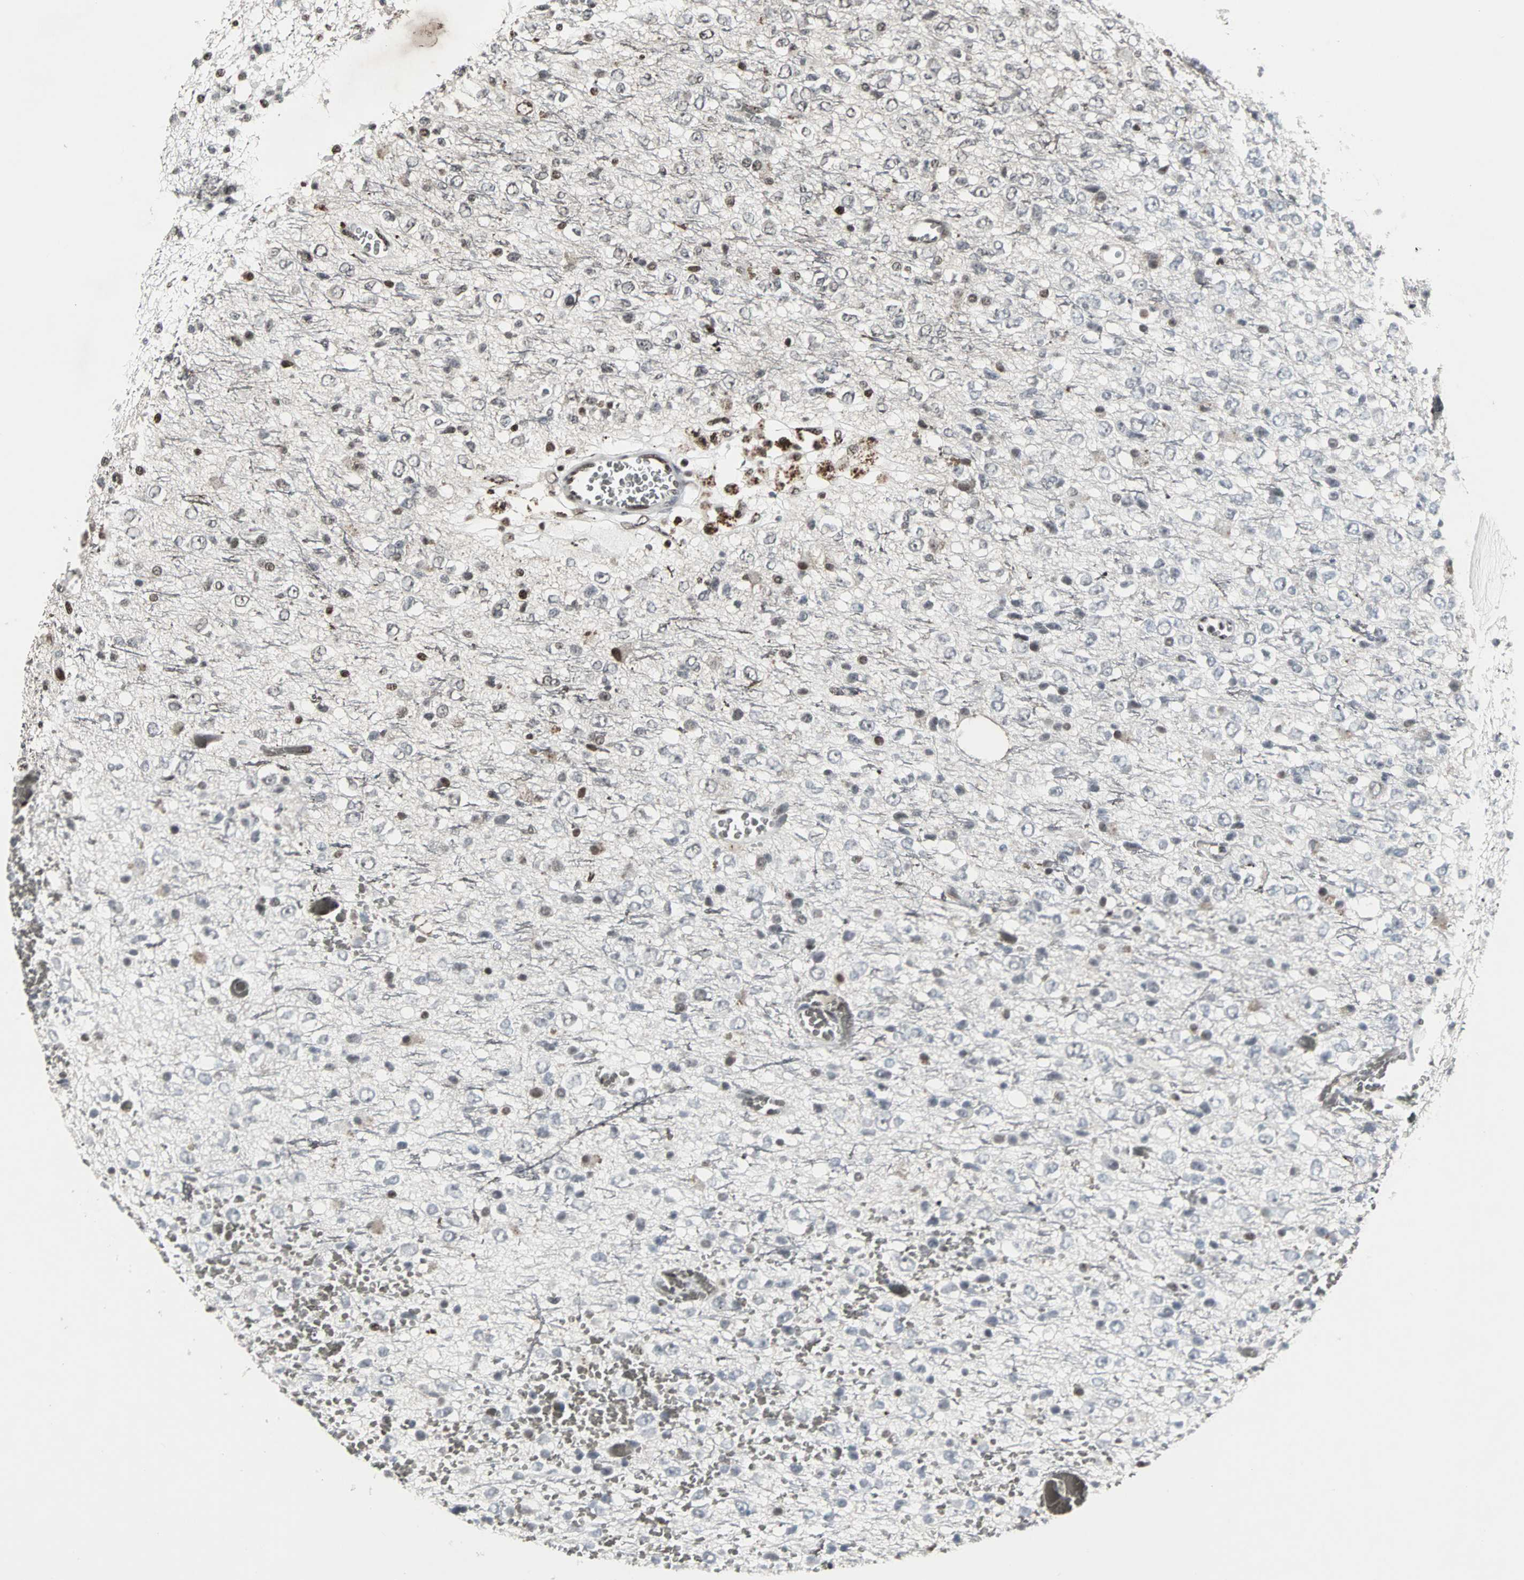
{"staining": {"intensity": "moderate", "quantity": "25%-75%", "location": "nuclear"}, "tissue": "glioma", "cell_type": "Tumor cells", "image_type": "cancer", "snomed": [{"axis": "morphology", "description": "Glioma, malignant, High grade"}, {"axis": "topography", "description": "pancreas cauda"}], "caption": "This is an image of IHC staining of malignant glioma (high-grade), which shows moderate staining in the nuclear of tumor cells.", "gene": "PNKP", "patient": {"sex": "male", "age": 60}}